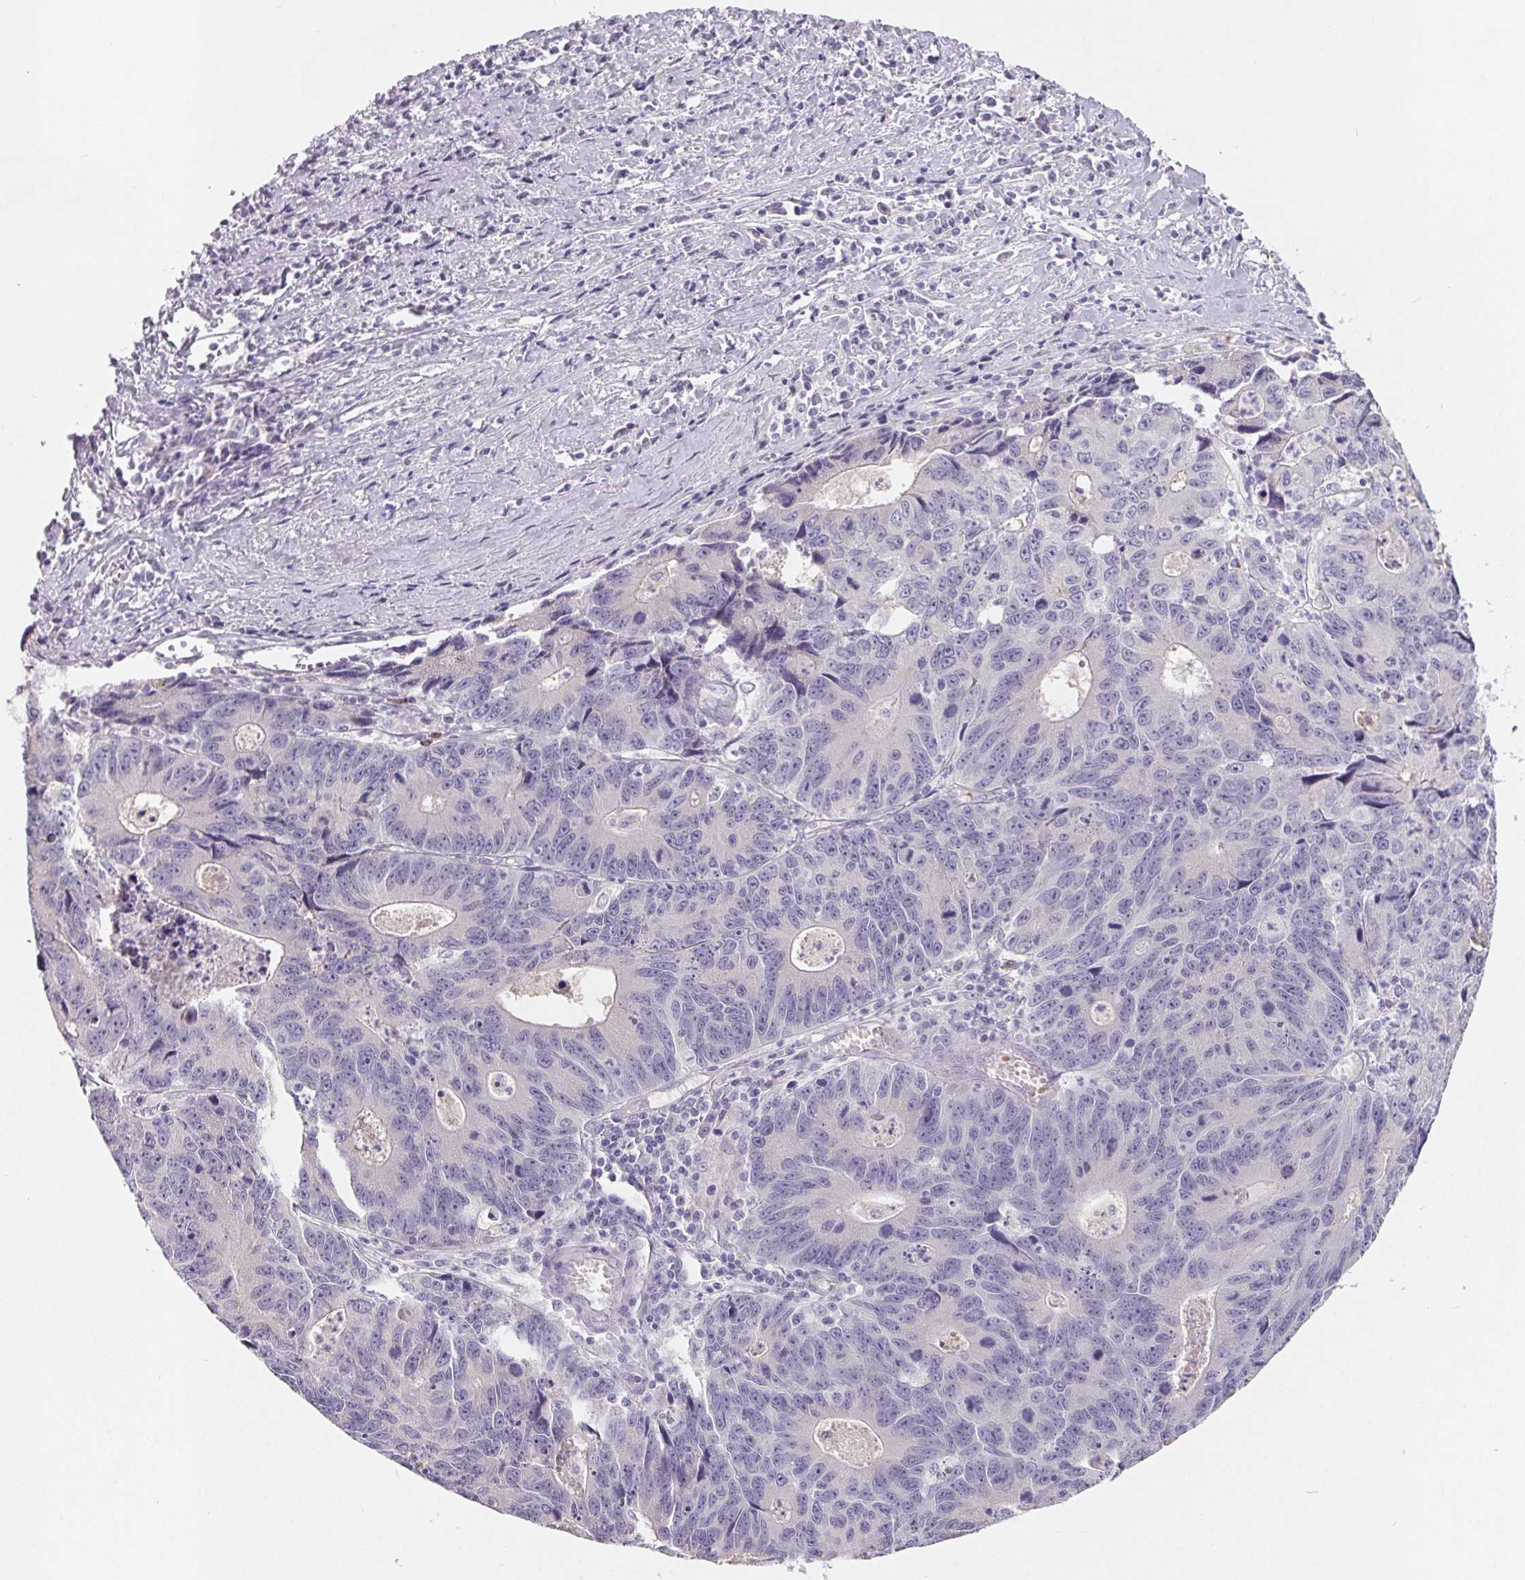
{"staining": {"intensity": "negative", "quantity": "none", "location": "none"}, "tissue": "liver cancer", "cell_type": "Tumor cells", "image_type": "cancer", "snomed": [{"axis": "morphology", "description": "Cholangiocarcinoma"}, {"axis": "topography", "description": "Liver"}], "caption": "Protein analysis of liver cancer (cholangiocarcinoma) reveals no significant expression in tumor cells.", "gene": "FDX1", "patient": {"sex": "male", "age": 65}}